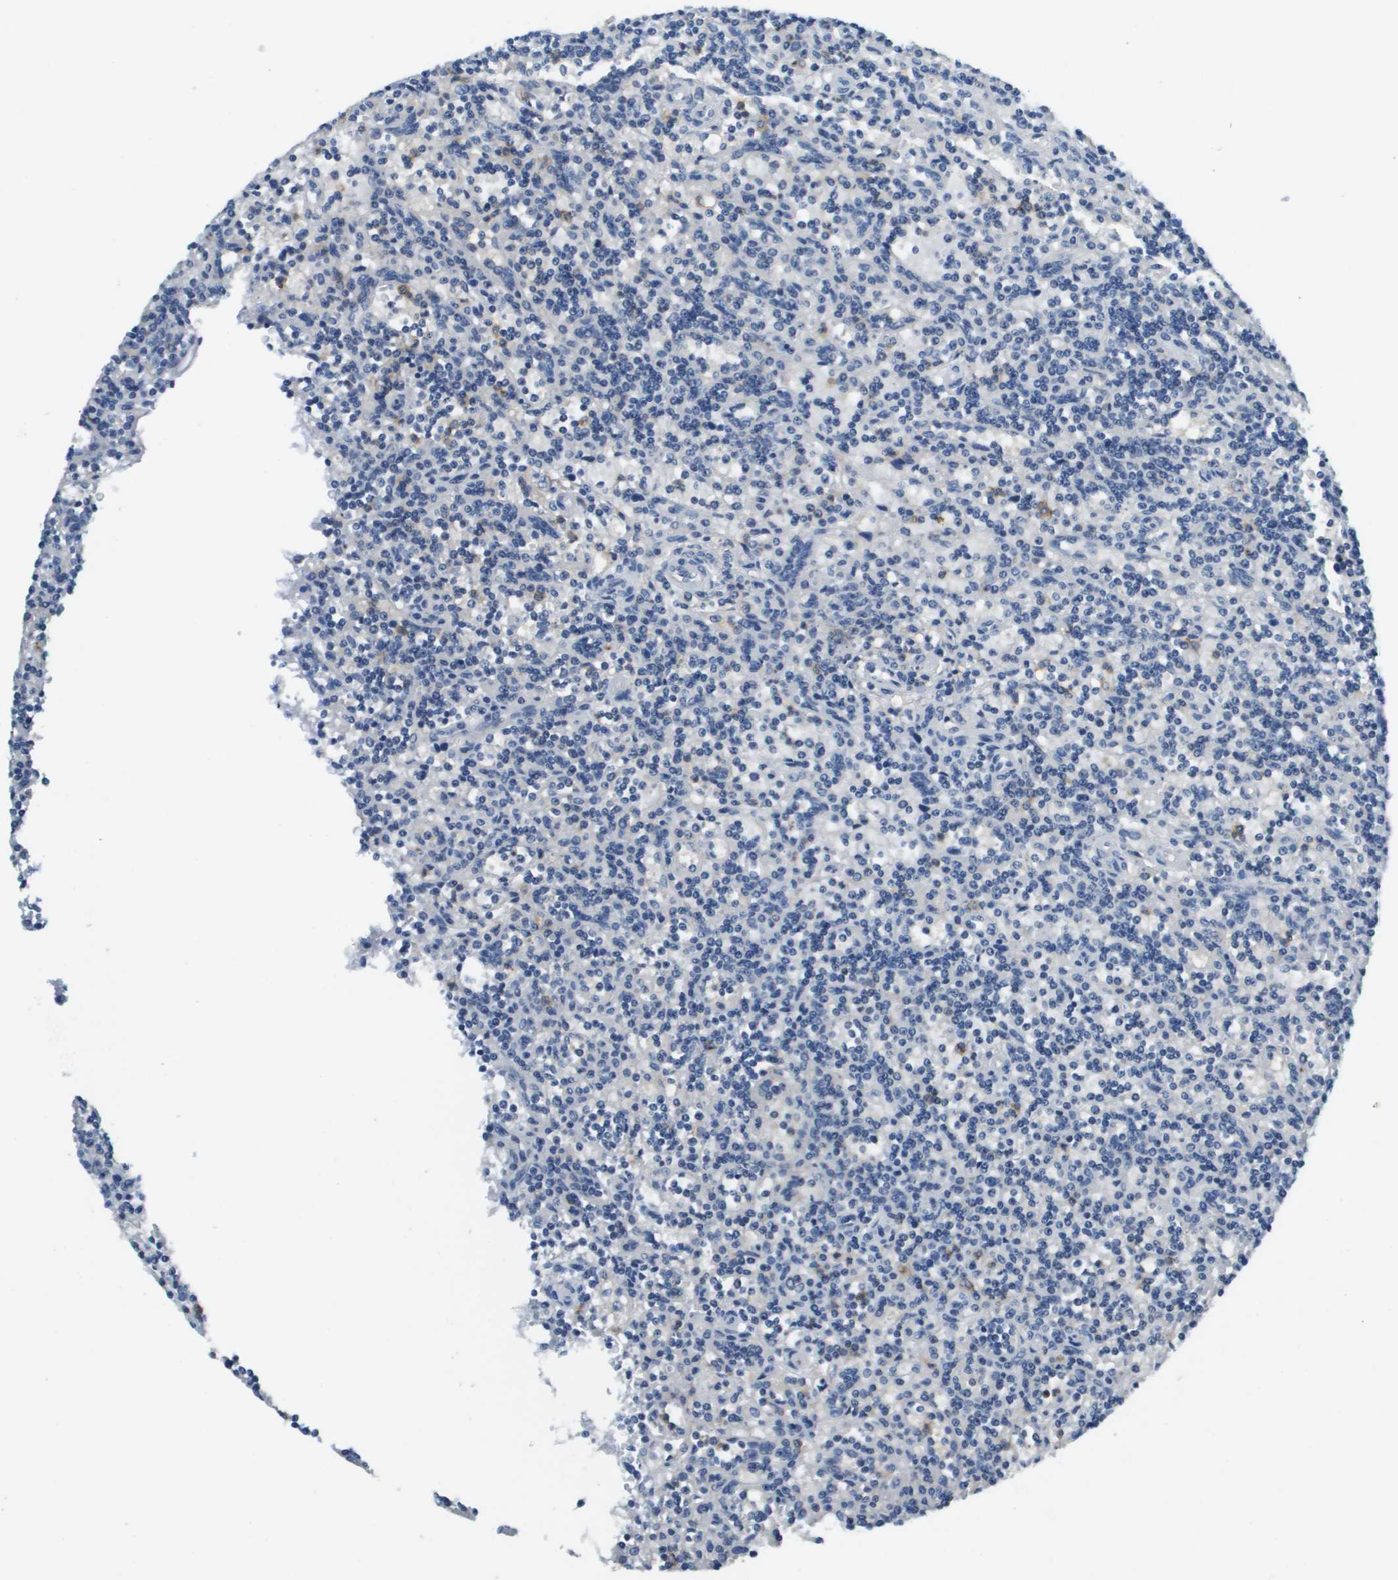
{"staining": {"intensity": "negative", "quantity": "none", "location": "none"}, "tissue": "lymphoma", "cell_type": "Tumor cells", "image_type": "cancer", "snomed": [{"axis": "morphology", "description": "Malignant lymphoma, non-Hodgkin's type, Low grade"}, {"axis": "topography", "description": "Spleen"}], "caption": "Human malignant lymphoma, non-Hodgkin's type (low-grade) stained for a protein using immunohistochemistry (IHC) demonstrates no expression in tumor cells.", "gene": "SLC16A3", "patient": {"sex": "male", "age": 73}}